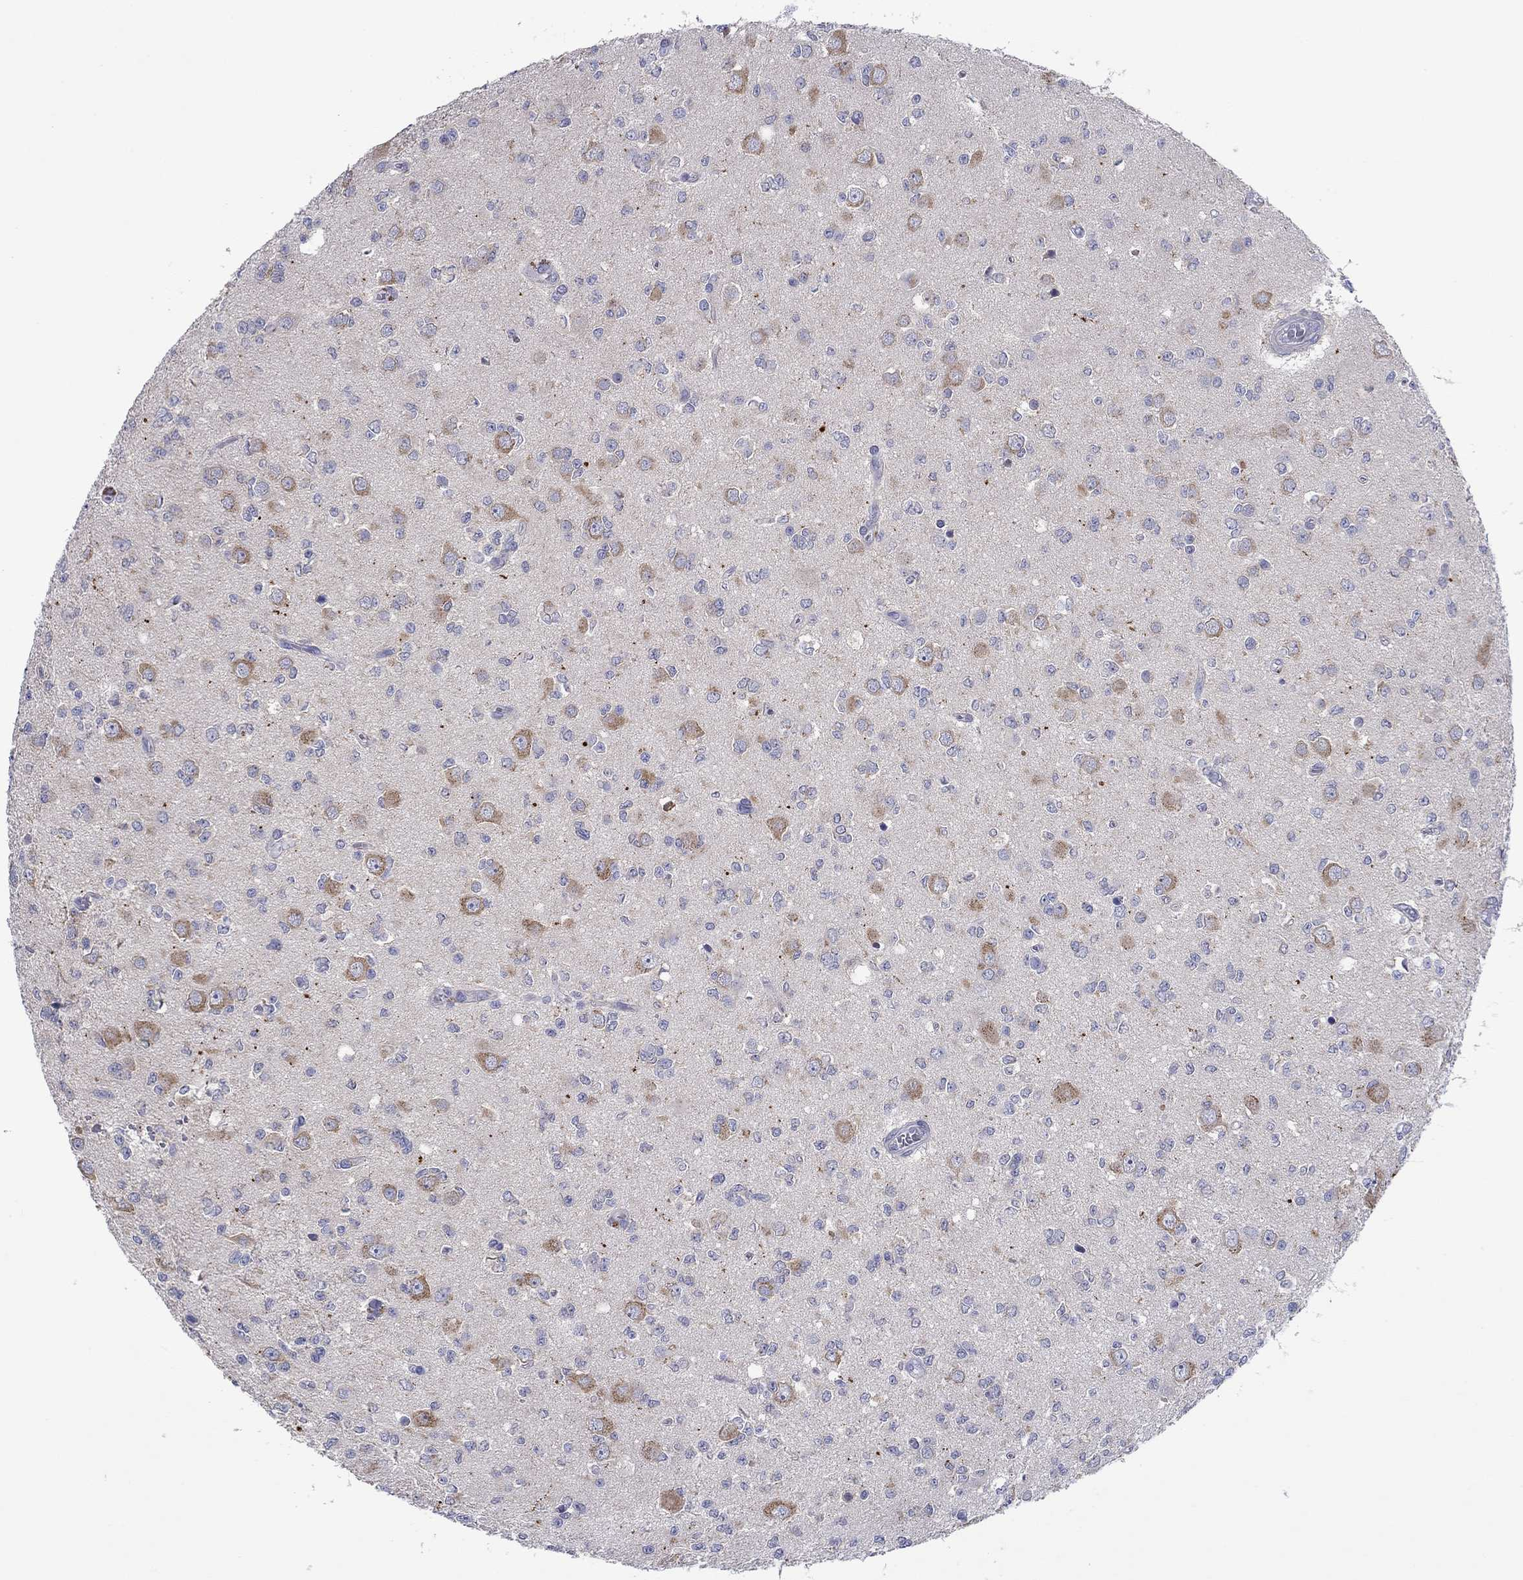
{"staining": {"intensity": "negative", "quantity": "none", "location": "none"}, "tissue": "glioma", "cell_type": "Tumor cells", "image_type": "cancer", "snomed": [{"axis": "morphology", "description": "Glioma, malignant, Low grade"}, {"axis": "topography", "description": "Brain"}], "caption": "Tumor cells are negative for protein expression in human malignant low-grade glioma.", "gene": "HDC", "patient": {"sex": "female", "age": 45}}